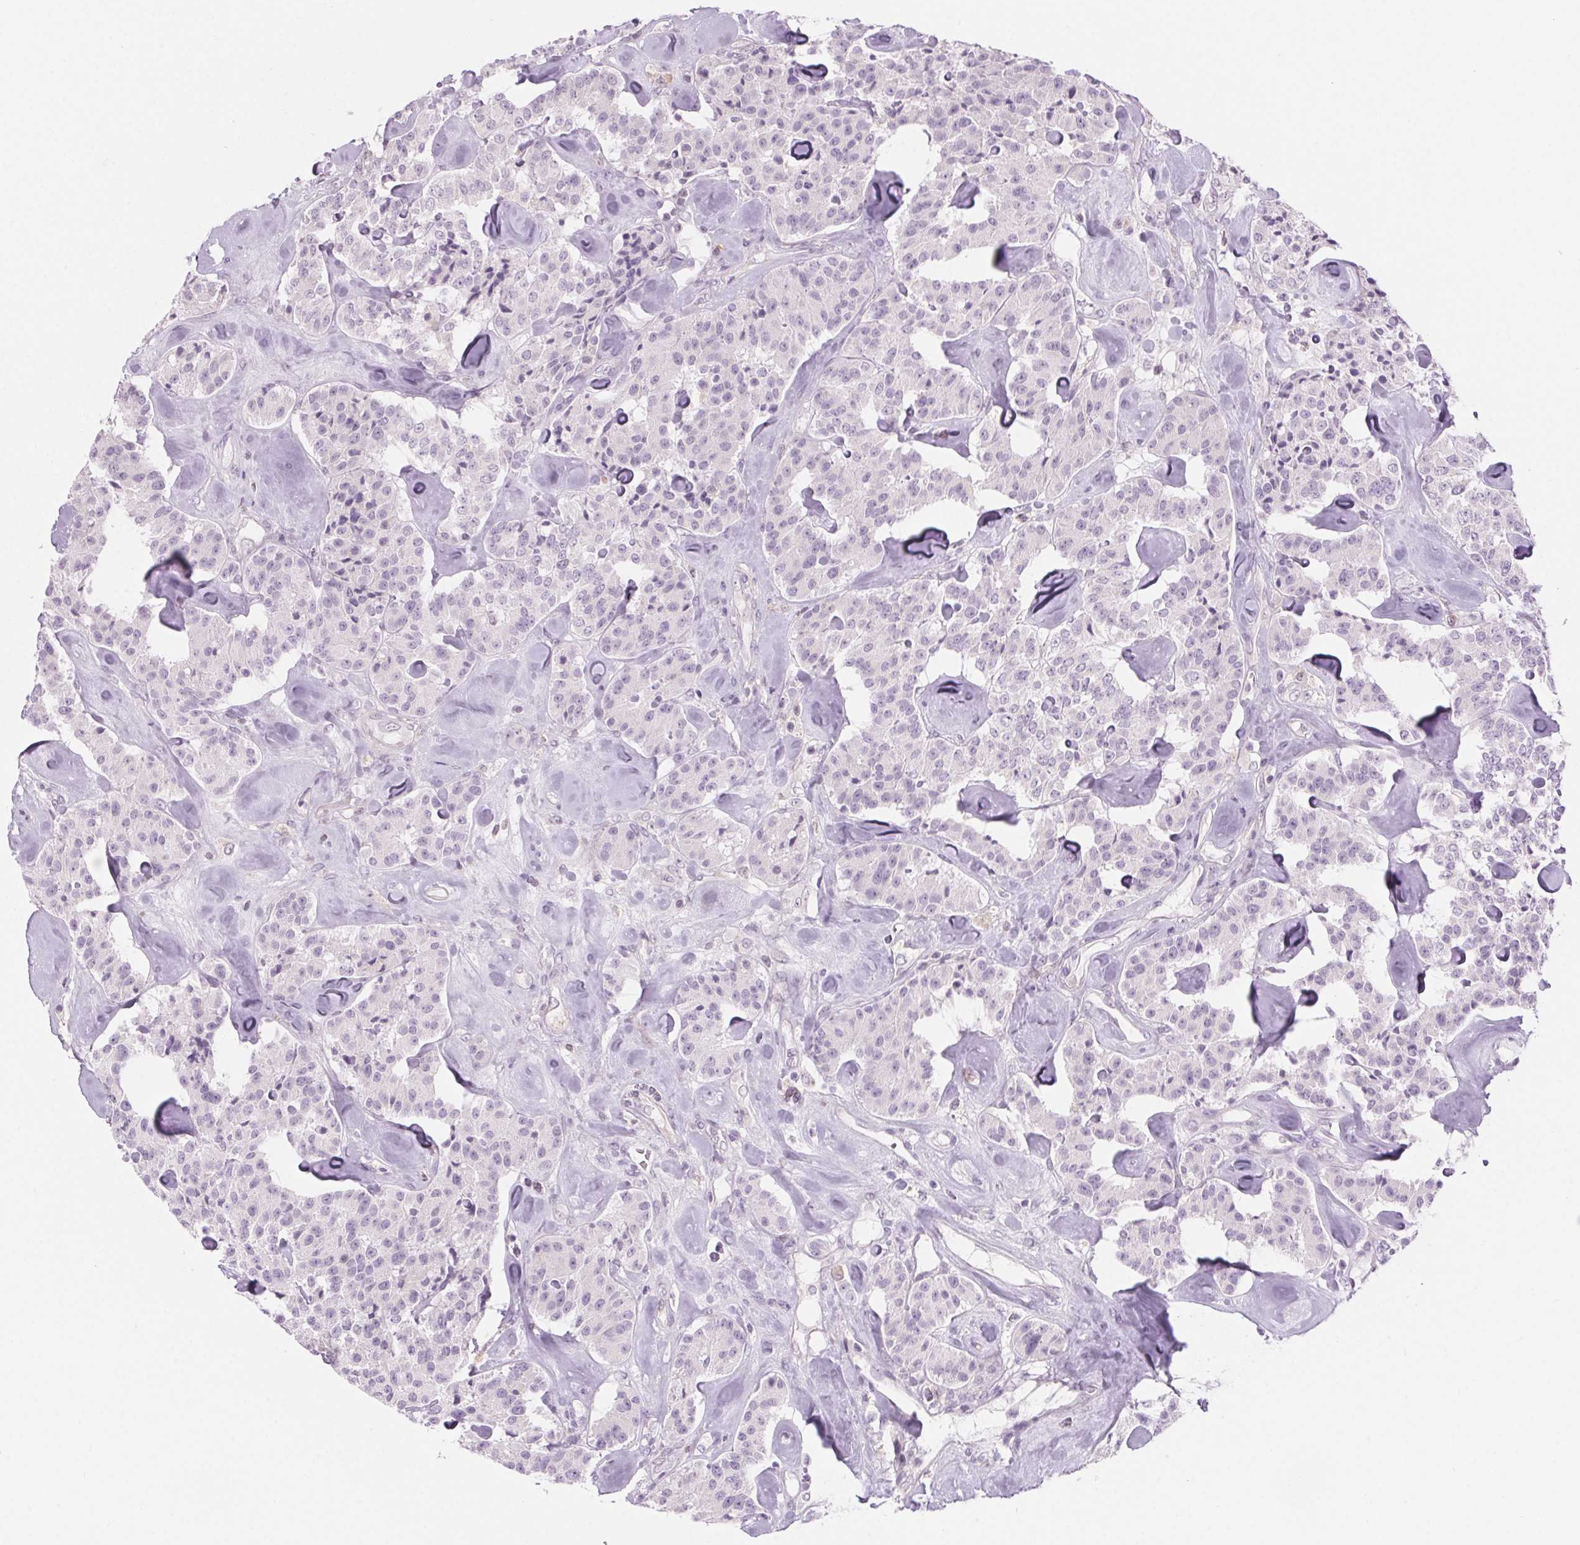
{"staining": {"intensity": "negative", "quantity": "none", "location": "none"}, "tissue": "carcinoid", "cell_type": "Tumor cells", "image_type": "cancer", "snomed": [{"axis": "morphology", "description": "Carcinoid, malignant, NOS"}, {"axis": "topography", "description": "Pancreas"}], "caption": "Histopathology image shows no significant protein positivity in tumor cells of carcinoid.", "gene": "SLC6A19", "patient": {"sex": "male", "age": 41}}